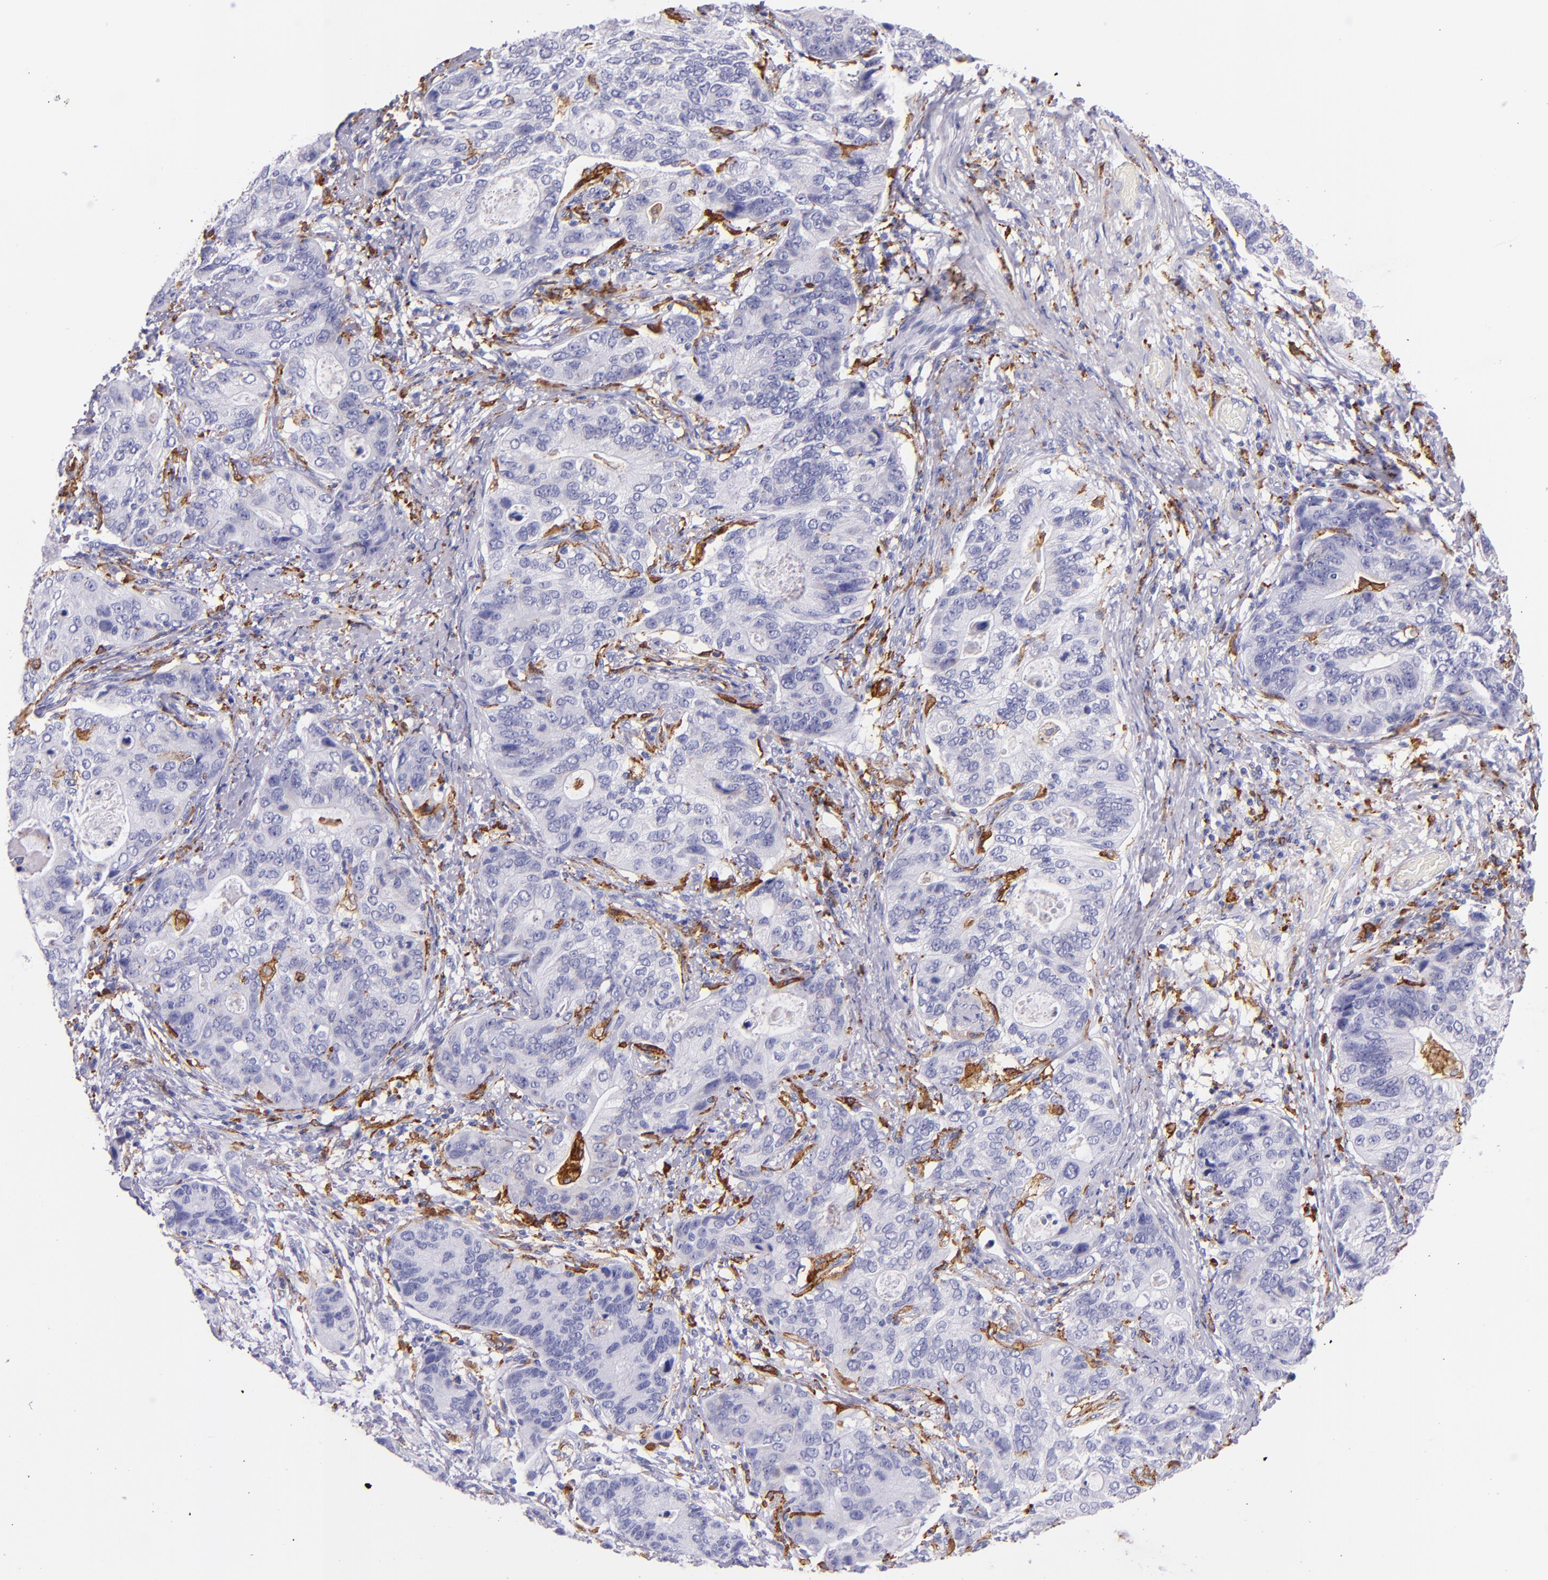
{"staining": {"intensity": "negative", "quantity": "none", "location": "none"}, "tissue": "stomach cancer", "cell_type": "Tumor cells", "image_type": "cancer", "snomed": [{"axis": "morphology", "description": "Adenocarcinoma, NOS"}, {"axis": "topography", "description": "Esophagus"}, {"axis": "topography", "description": "Stomach"}], "caption": "Immunohistochemical staining of stomach cancer (adenocarcinoma) displays no significant staining in tumor cells.", "gene": "CD163", "patient": {"sex": "male", "age": 74}}